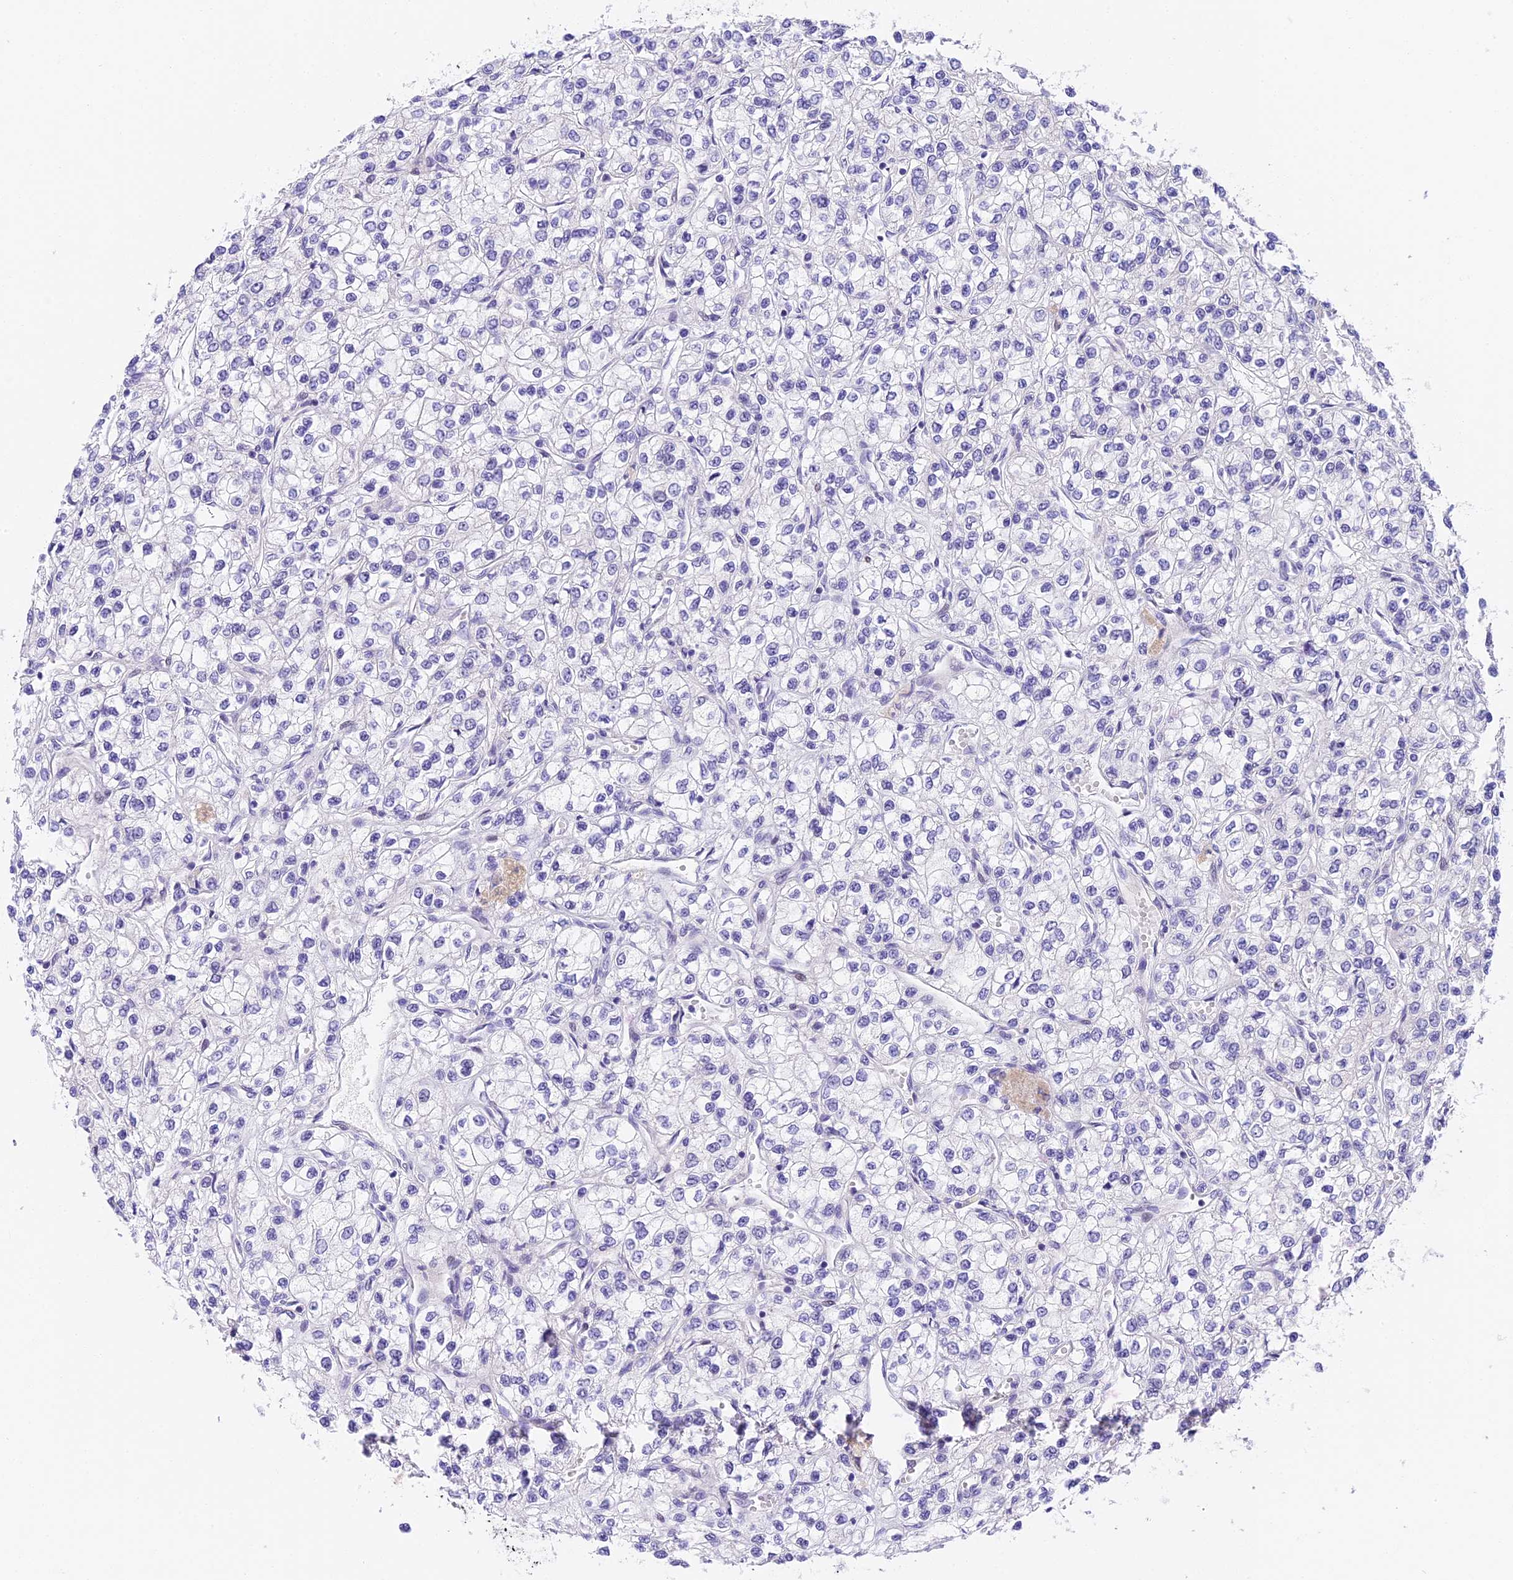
{"staining": {"intensity": "negative", "quantity": "none", "location": "none"}, "tissue": "renal cancer", "cell_type": "Tumor cells", "image_type": "cancer", "snomed": [{"axis": "morphology", "description": "Adenocarcinoma, NOS"}, {"axis": "topography", "description": "Kidney"}], "caption": "Immunohistochemical staining of human adenocarcinoma (renal) demonstrates no significant staining in tumor cells.", "gene": "MIDN", "patient": {"sex": "male", "age": 80}}